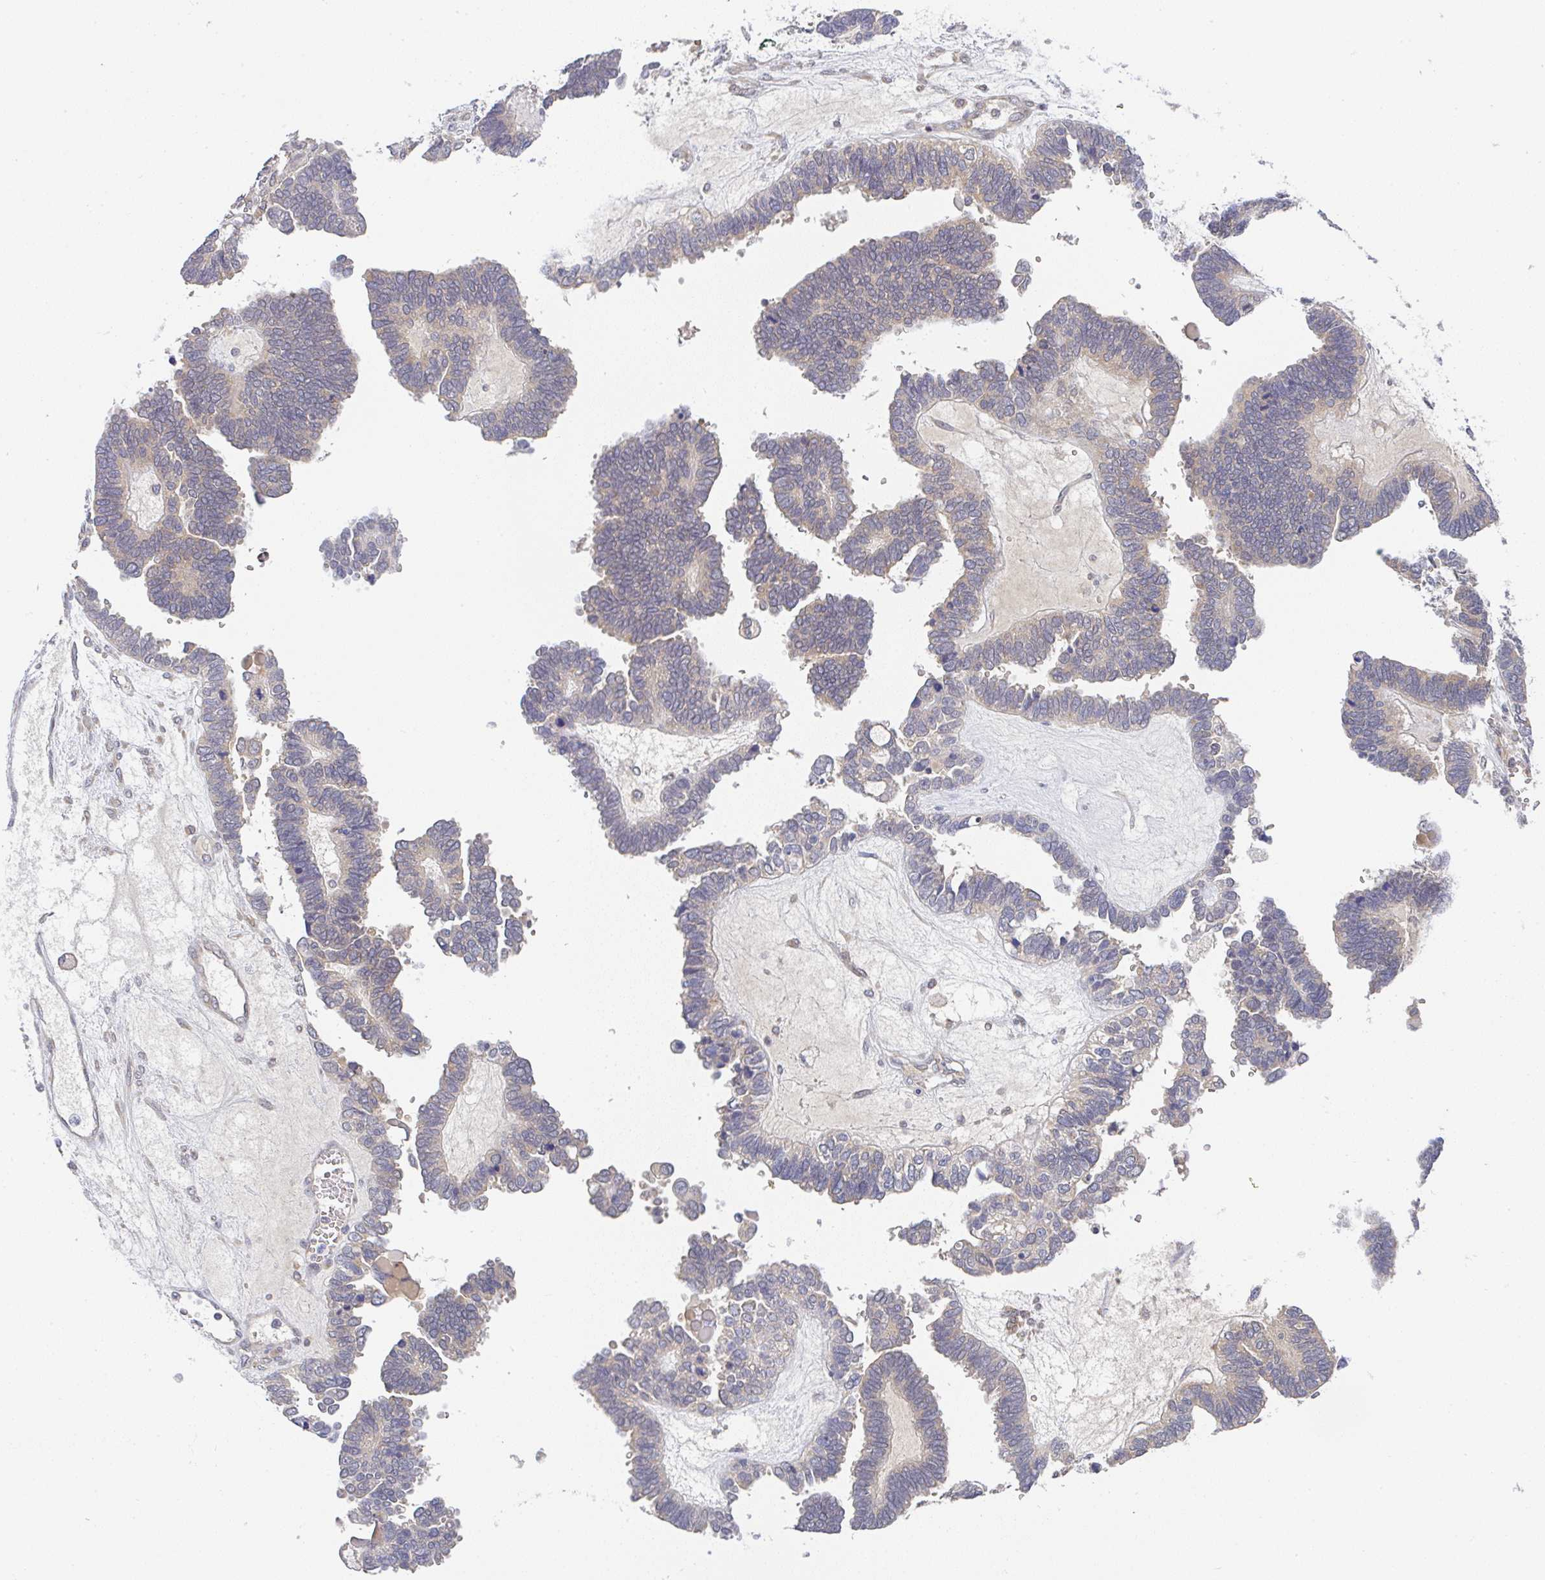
{"staining": {"intensity": "weak", "quantity": "25%-75%", "location": "cytoplasmic/membranous"}, "tissue": "ovarian cancer", "cell_type": "Tumor cells", "image_type": "cancer", "snomed": [{"axis": "morphology", "description": "Cystadenocarcinoma, serous, NOS"}, {"axis": "topography", "description": "Ovary"}], "caption": "A low amount of weak cytoplasmic/membranous staining is appreciated in approximately 25%-75% of tumor cells in serous cystadenocarcinoma (ovarian) tissue.", "gene": "DERL2", "patient": {"sex": "female", "age": 51}}